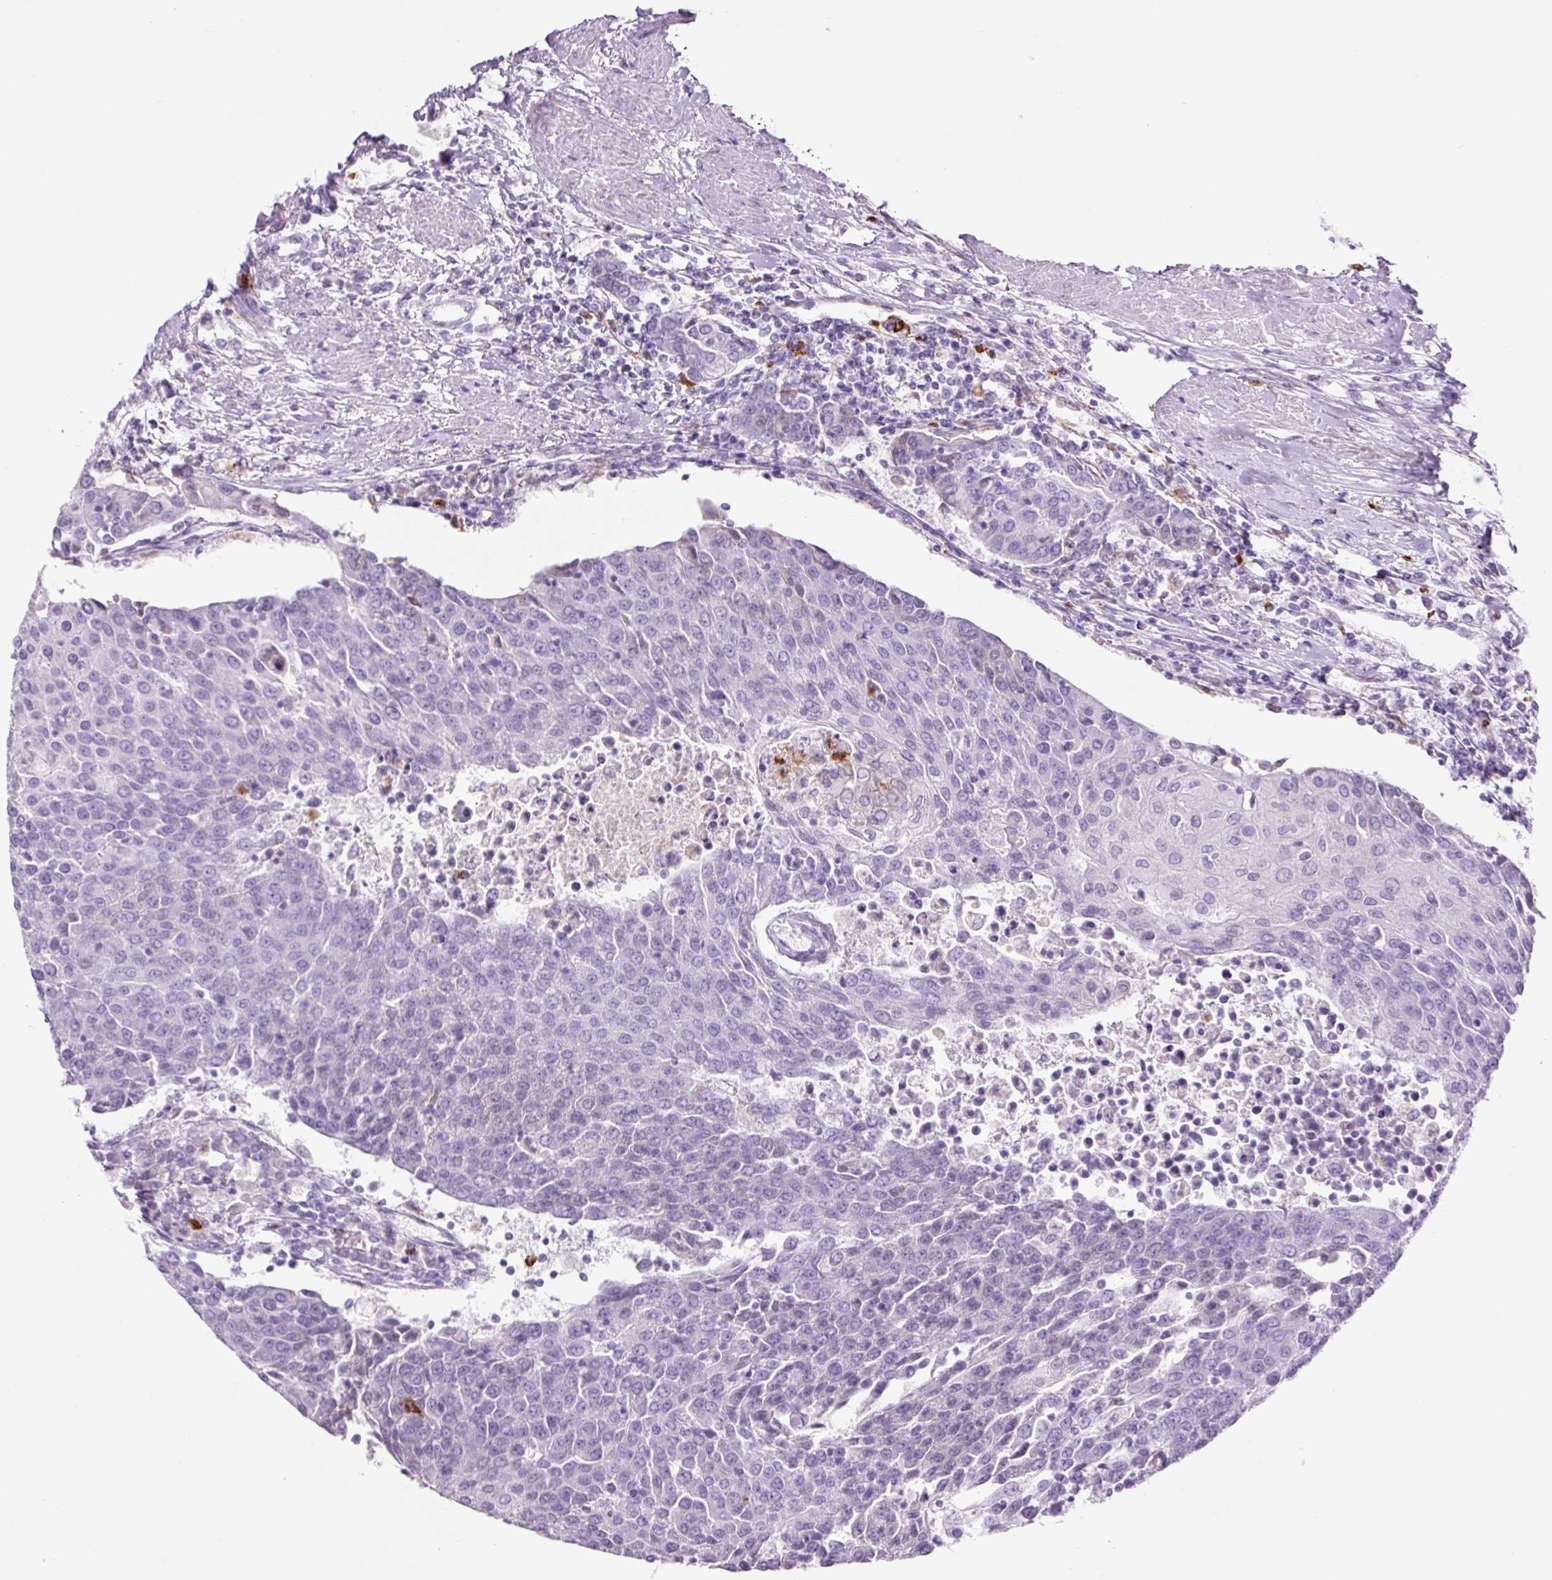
{"staining": {"intensity": "negative", "quantity": "none", "location": "none"}, "tissue": "urothelial cancer", "cell_type": "Tumor cells", "image_type": "cancer", "snomed": [{"axis": "morphology", "description": "Urothelial carcinoma, High grade"}, {"axis": "topography", "description": "Urinary bladder"}], "caption": "A micrograph of human urothelial carcinoma (high-grade) is negative for staining in tumor cells.", "gene": "LYZ", "patient": {"sex": "female", "age": 85}}